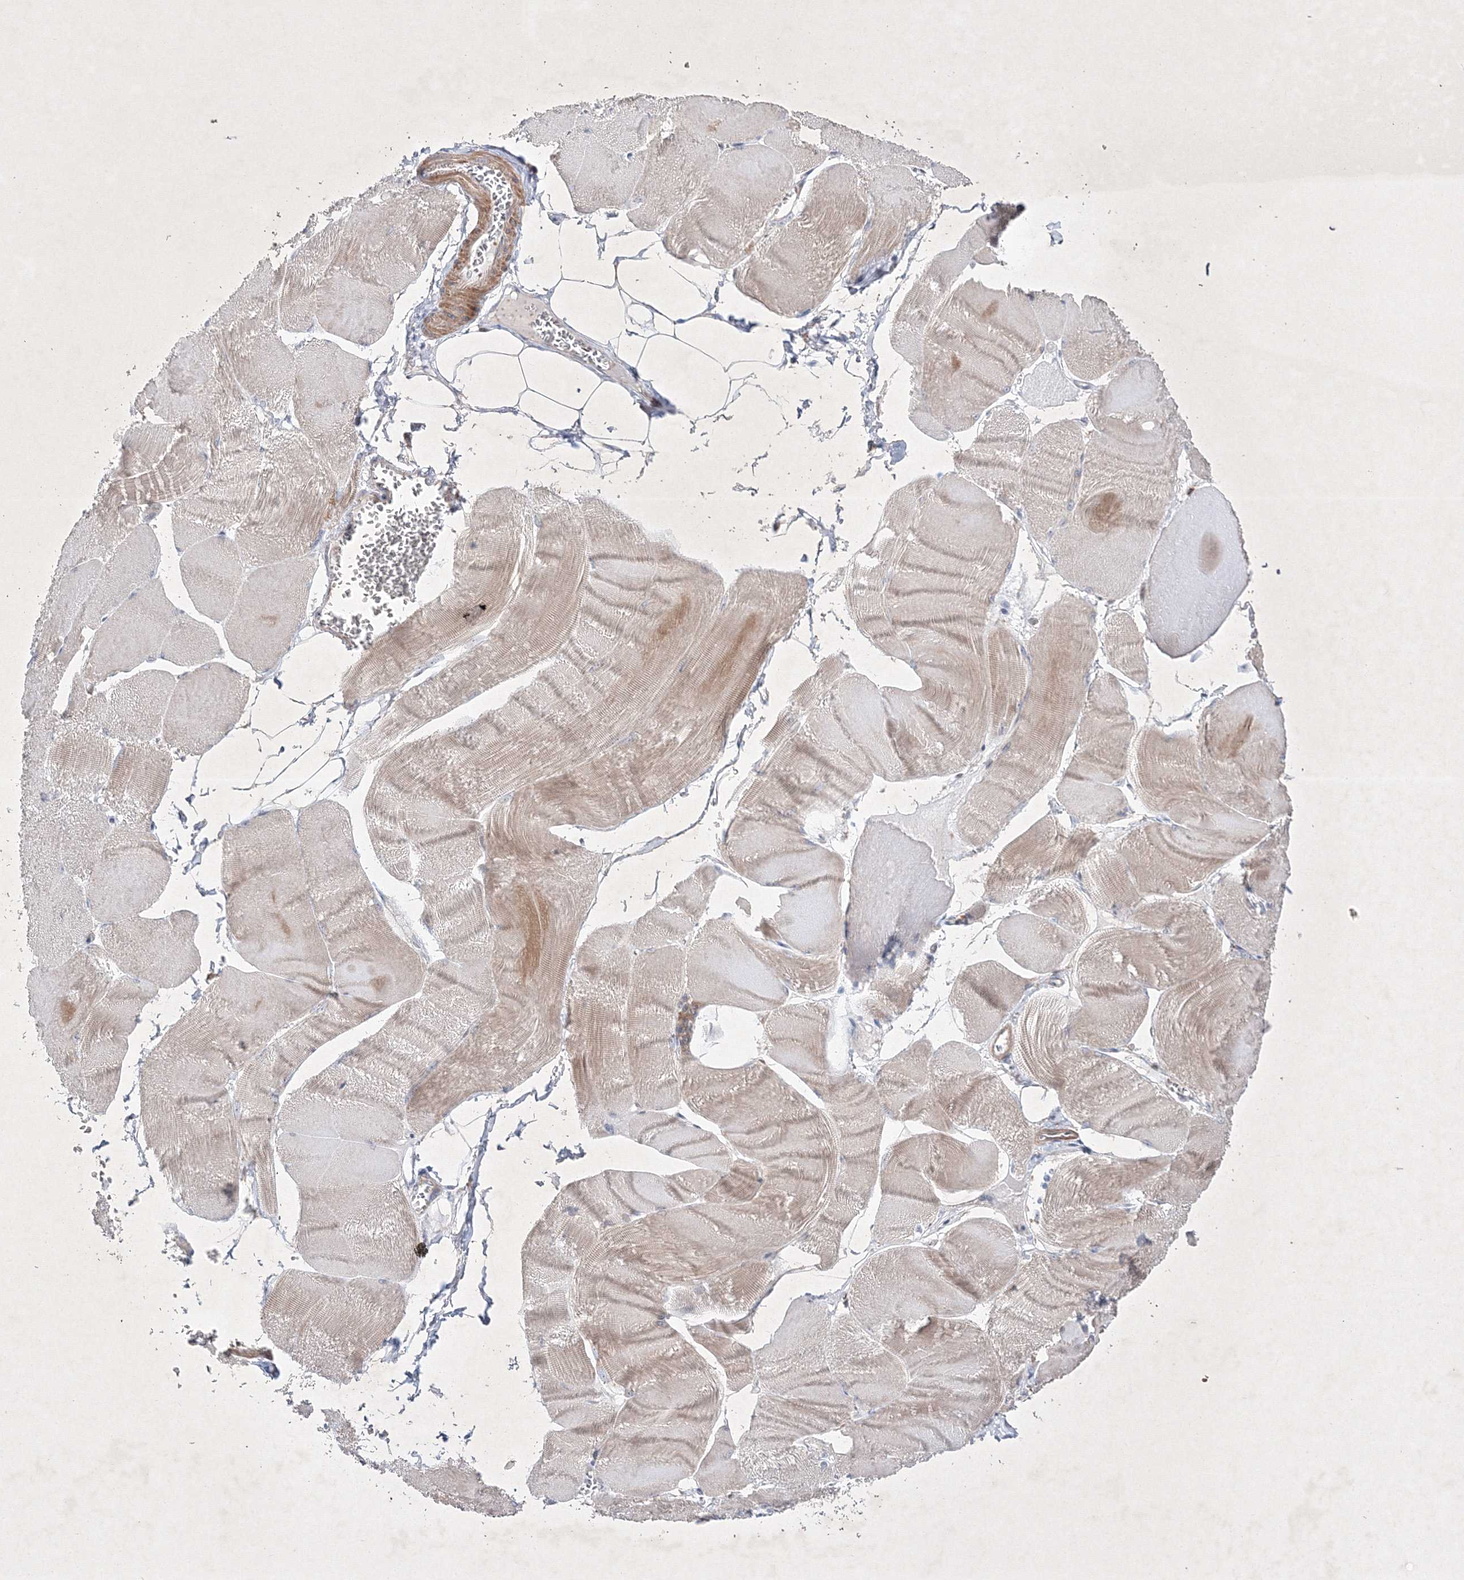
{"staining": {"intensity": "weak", "quantity": ">75%", "location": "cytoplasmic/membranous"}, "tissue": "skeletal muscle", "cell_type": "Myocytes", "image_type": "normal", "snomed": [{"axis": "morphology", "description": "Normal tissue, NOS"}, {"axis": "morphology", "description": "Basal cell carcinoma"}, {"axis": "topography", "description": "Skeletal muscle"}], "caption": "High-power microscopy captured an immunohistochemistry photomicrograph of benign skeletal muscle, revealing weak cytoplasmic/membranous expression in about >75% of myocytes.", "gene": "OPA1", "patient": {"sex": "female", "age": 64}}